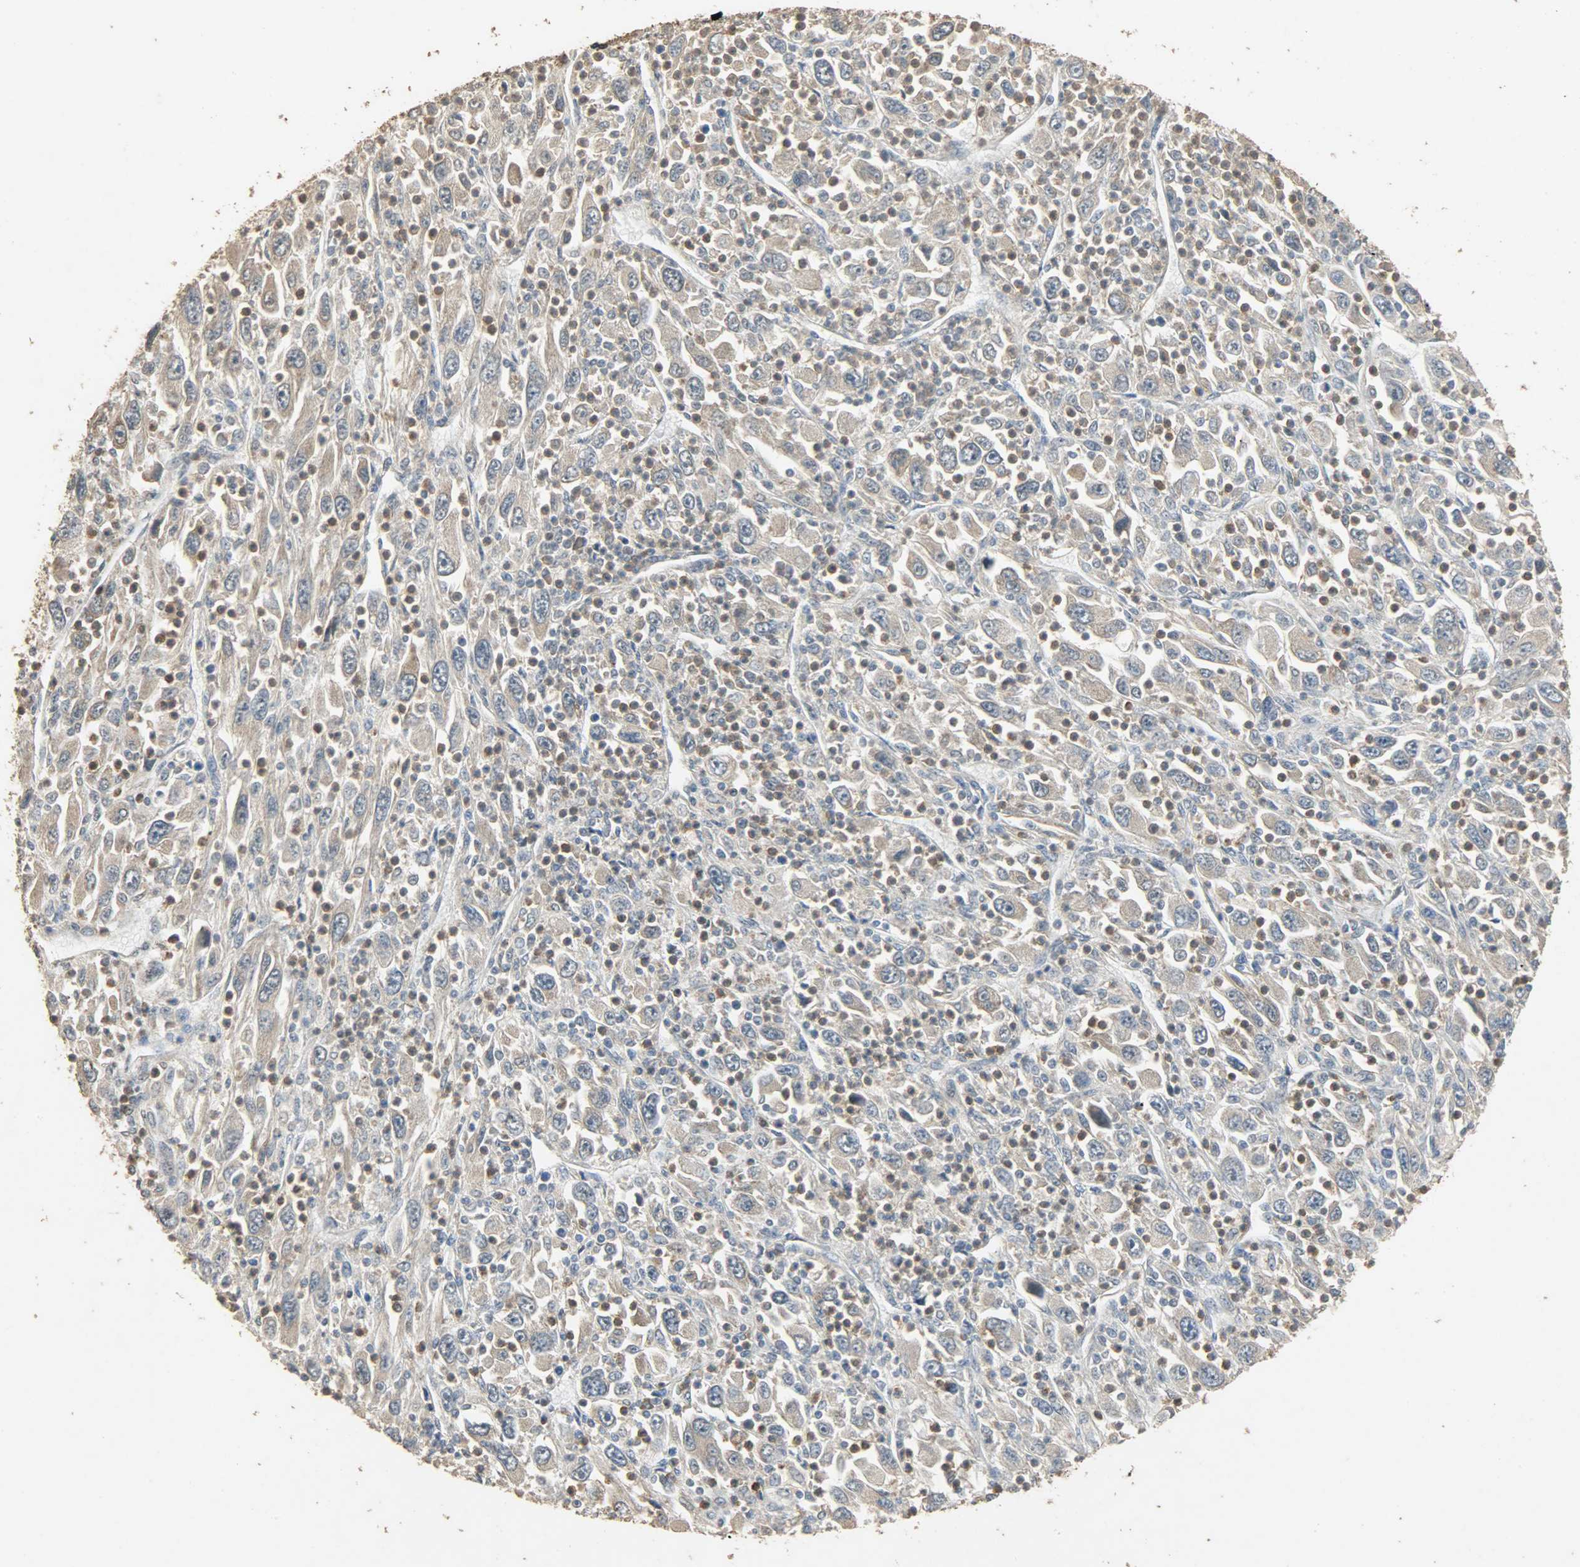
{"staining": {"intensity": "weak", "quantity": ">75%", "location": "cytoplasmic/membranous"}, "tissue": "melanoma", "cell_type": "Tumor cells", "image_type": "cancer", "snomed": [{"axis": "morphology", "description": "Malignant melanoma, Metastatic site"}, {"axis": "topography", "description": "Skin"}], "caption": "Immunohistochemical staining of melanoma exhibits low levels of weak cytoplasmic/membranous protein positivity in about >75% of tumor cells.", "gene": "CDKN2C", "patient": {"sex": "female", "age": 56}}